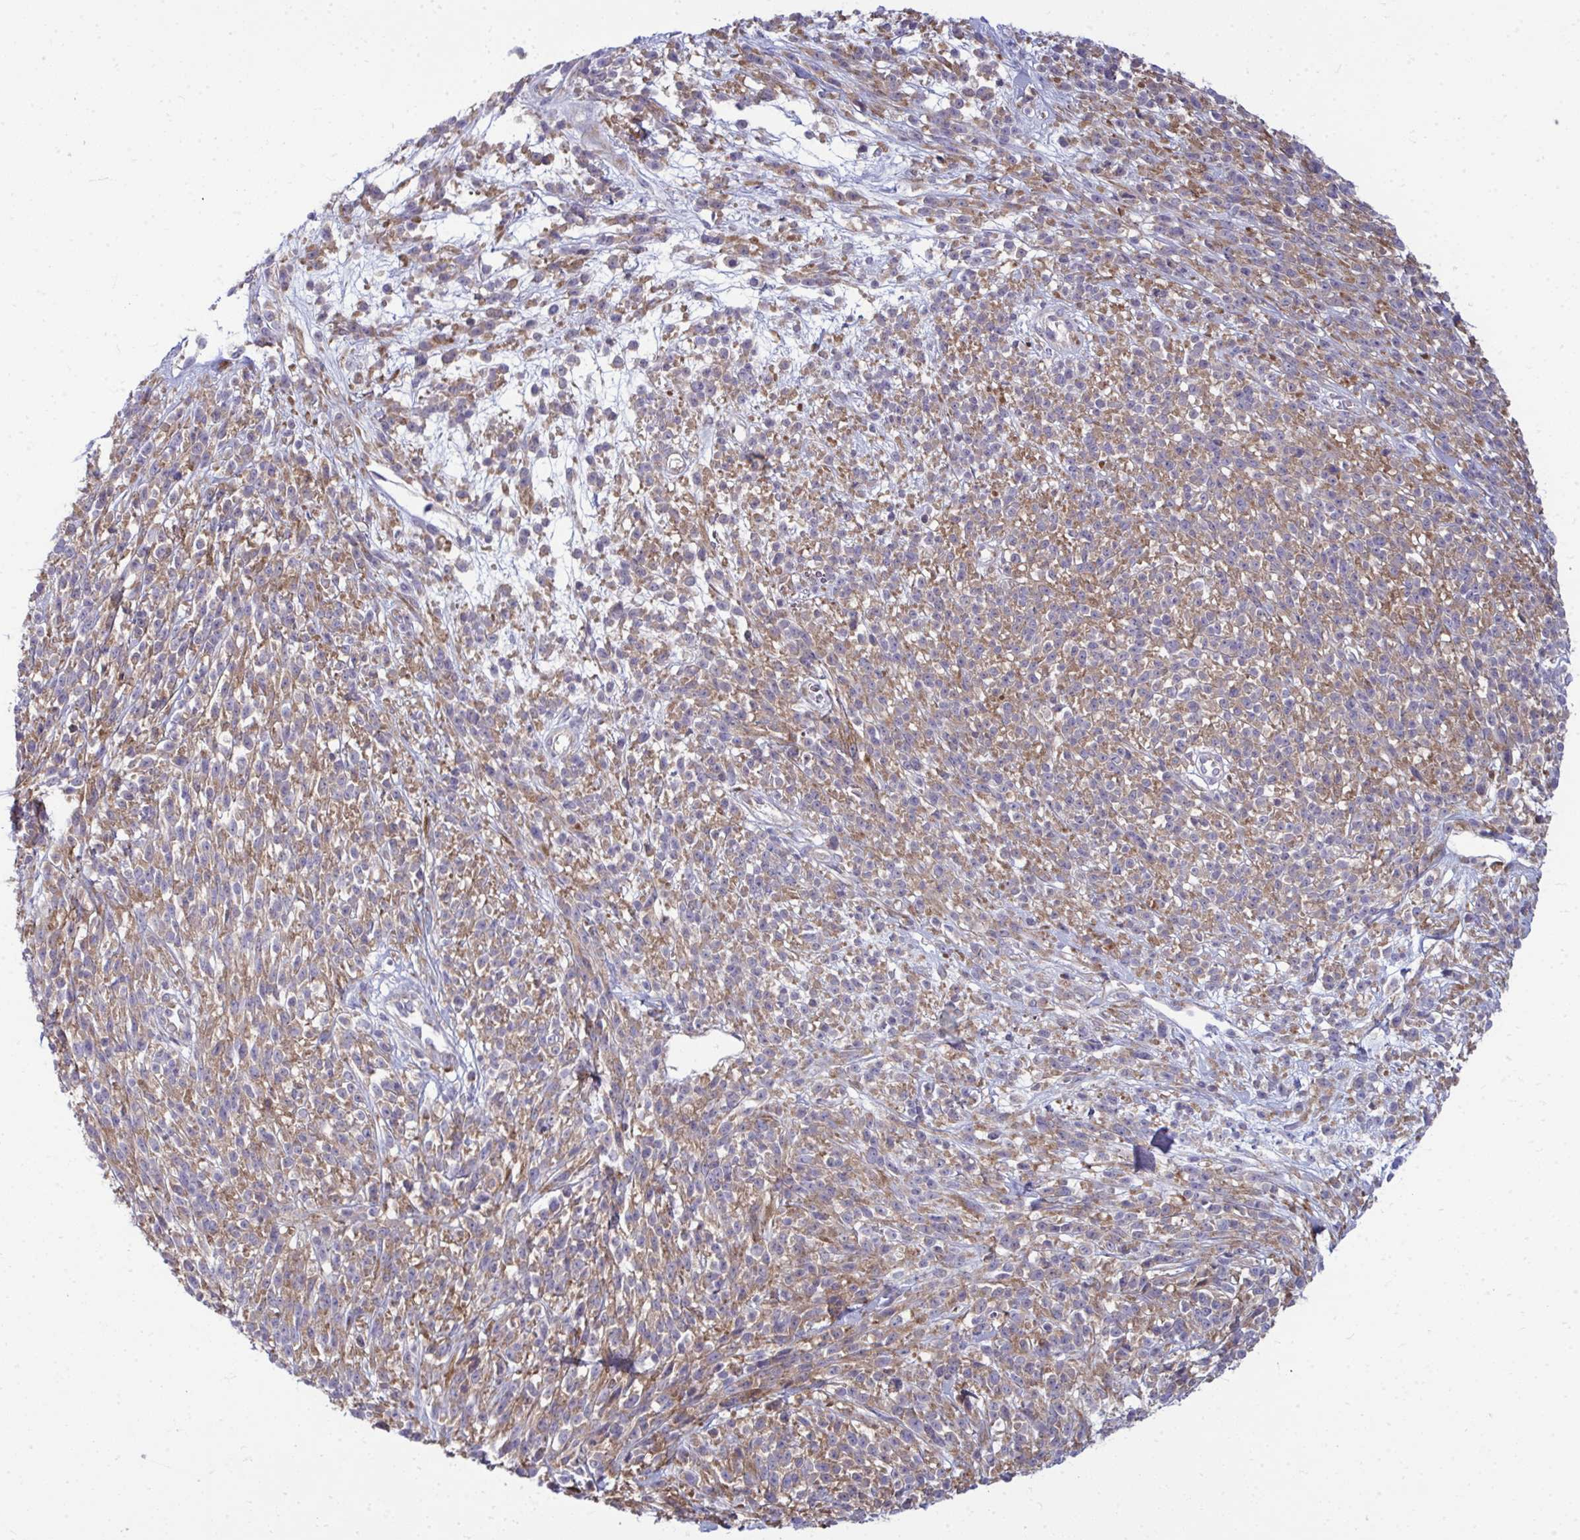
{"staining": {"intensity": "negative", "quantity": "none", "location": "none"}, "tissue": "melanoma", "cell_type": "Tumor cells", "image_type": "cancer", "snomed": [{"axis": "morphology", "description": "Malignant melanoma, NOS"}, {"axis": "topography", "description": "Skin"}, {"axis": "topography", "description": "Skin of trunk"}], "caption": "The IHC image has no significant positivity in tumor cells of melanoma tissue.", "gene": "GFPT2", "patient": {"sex": "male", "age": 74}}